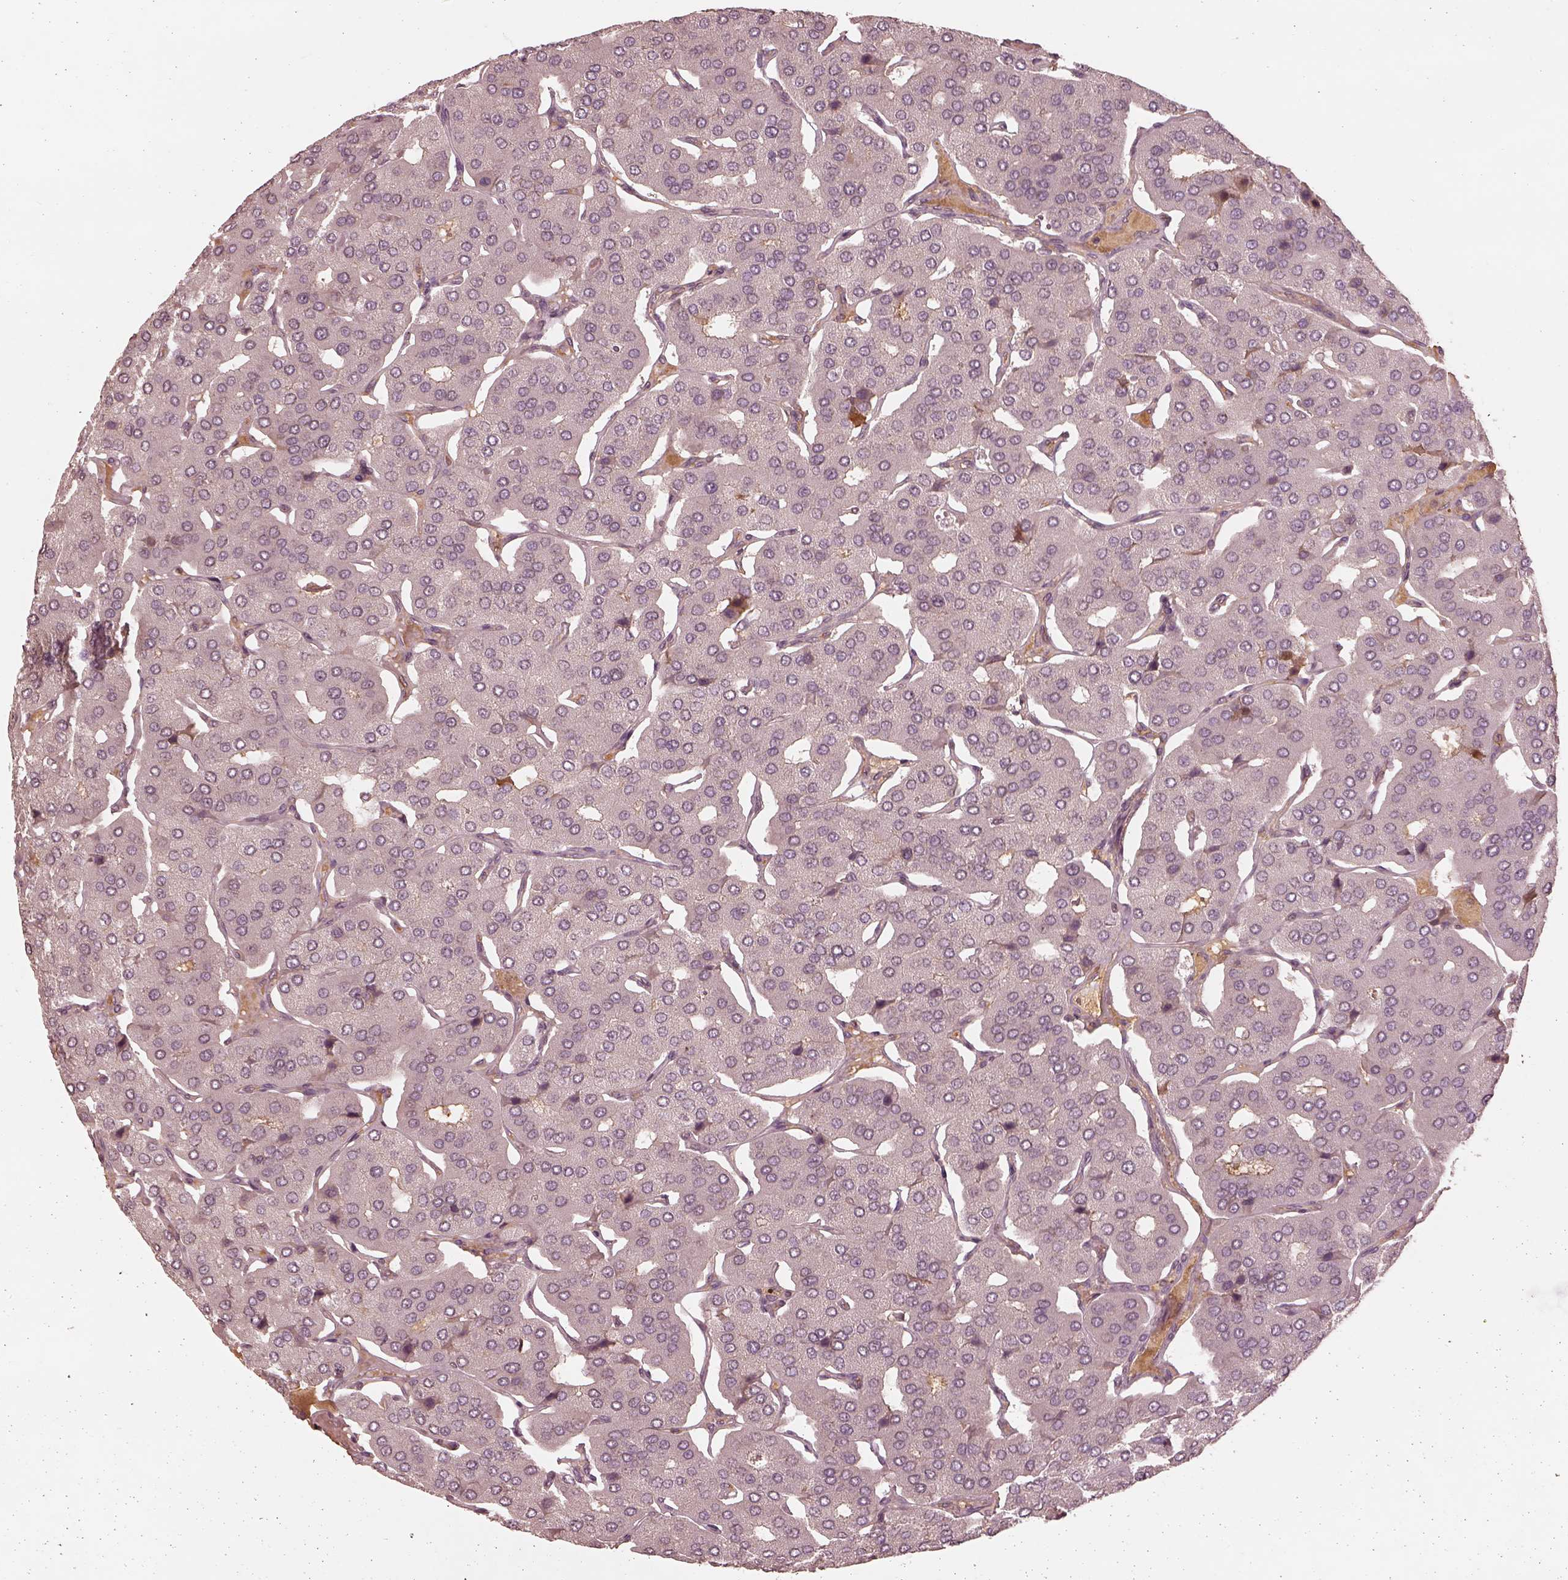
{"staining": {"intensity": "negative", "quantity": "none", "location": "none"}, "tissue": "parathyroid gland", "cell_type": "Glandular cells", "image_type": "normal", "snomed": [{"axis": "morphology", "description": "Normal tissue, NOS"}, {"axis": "morphology", "description": "Adenoma, NOS"}, {"axis": "topography", "description": "Parathyroid gland"}], "caption": "A high-resolution photomicrograph shows immunohistochemistry (IHC) staining of unremarkable parathyroid gland, which reveals no significant expression in glandular cells.", "gene": "CALR3", "patient": {"sex": "female", "age": 86}}